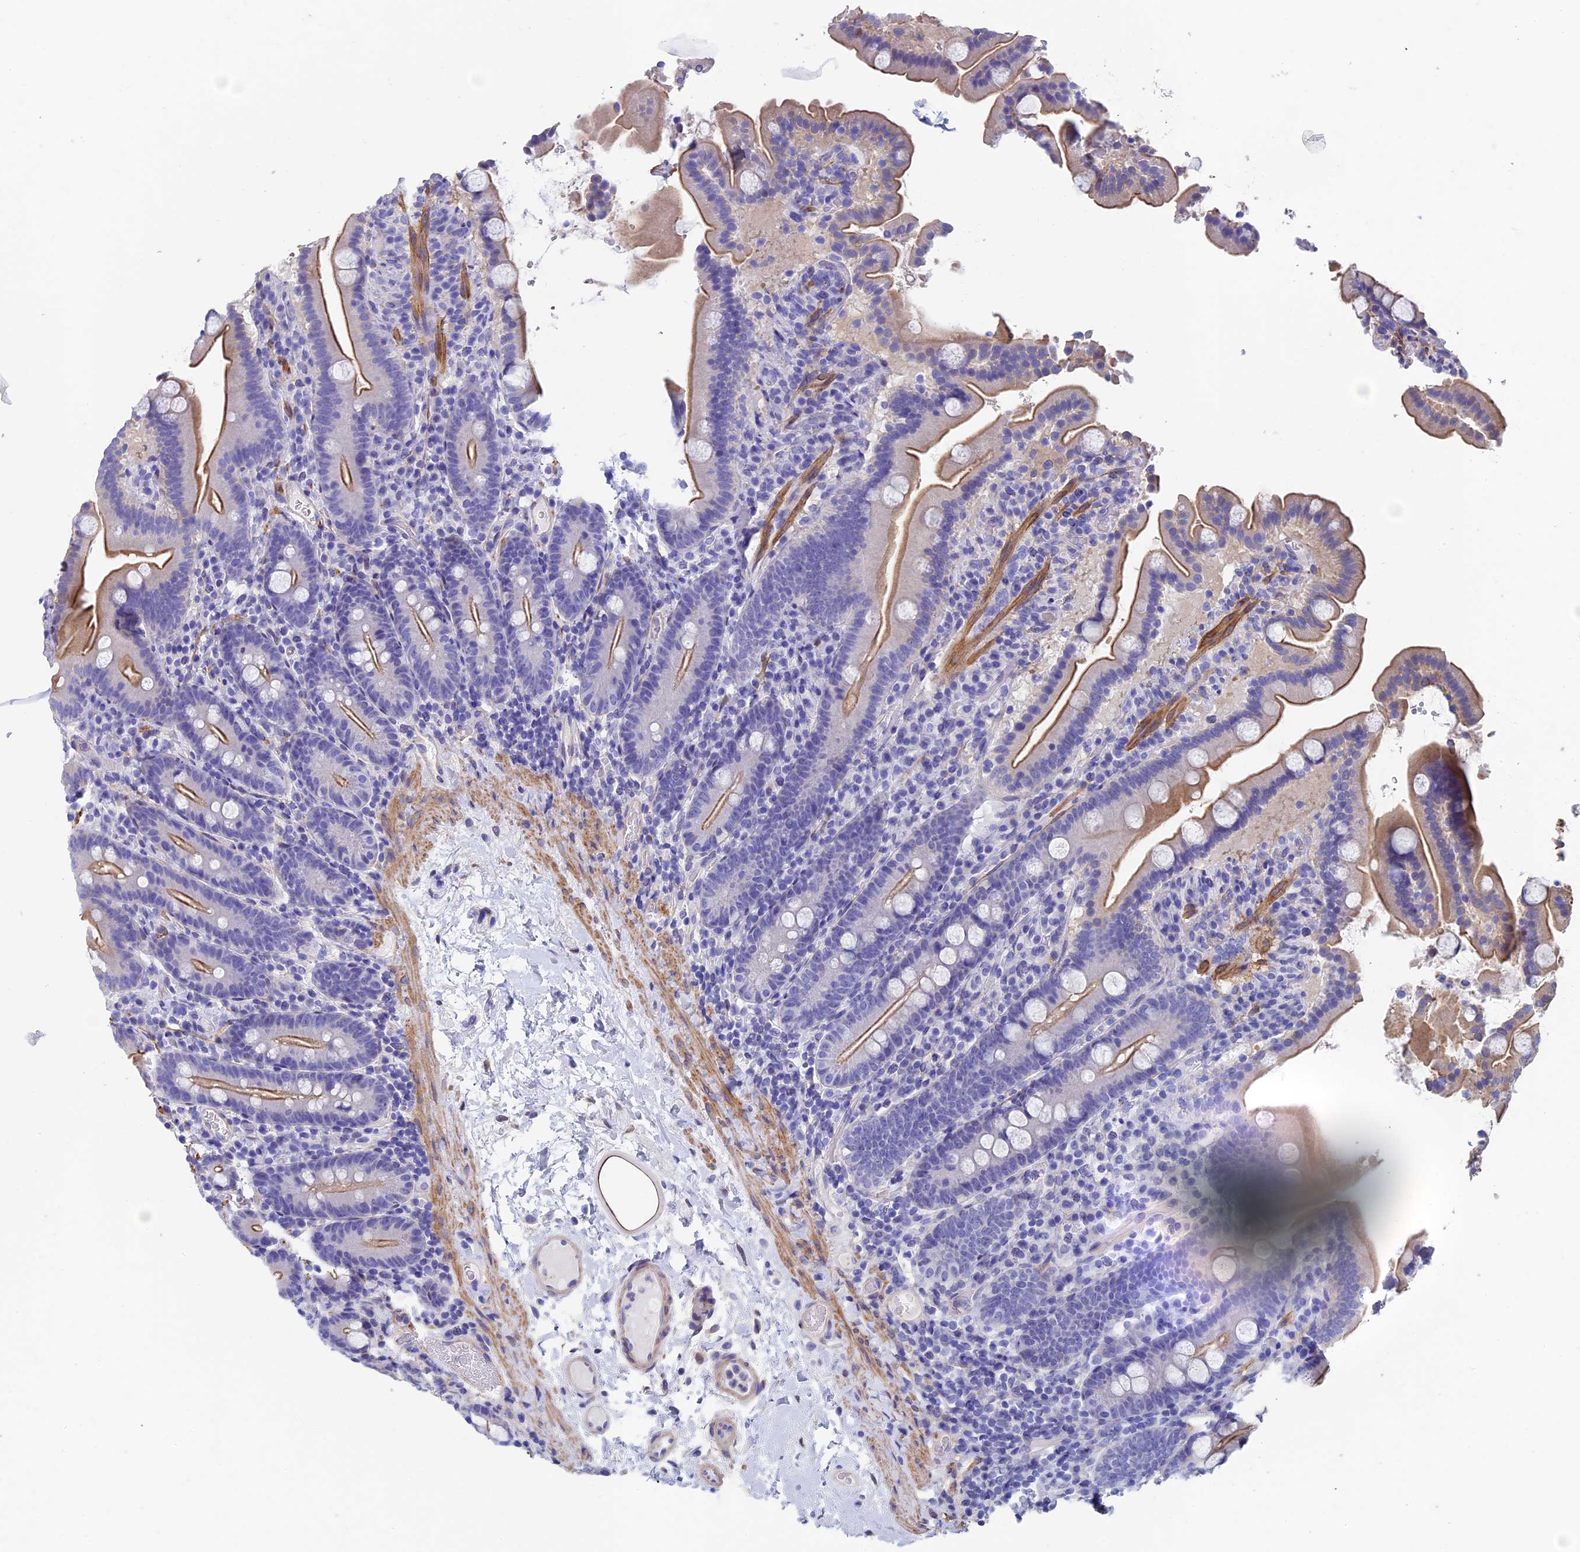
{"staining": {"intensity": "moderate", "quantity": "25%-75%", "location": "cytoplasmic/membranous"}, "tissue": "duodenum", "cell_type": "Glandular cells", "image_type": "normal", "snomed": [{"axis": "morphology", "description": "Normal tissue, NOS"}, {"axis": "topography", "description": "Duodenum"}], "caption": "Immunohistochemistry (IHC) histopathology image of benign human duodenum stained for a protein (brown), which displays medium levels of moderate cytoplasmic/membranous expression in about 25%-75% of glandular cells.", "gene": "ADH7", "patient": {"sex": "male", "age": 55}}